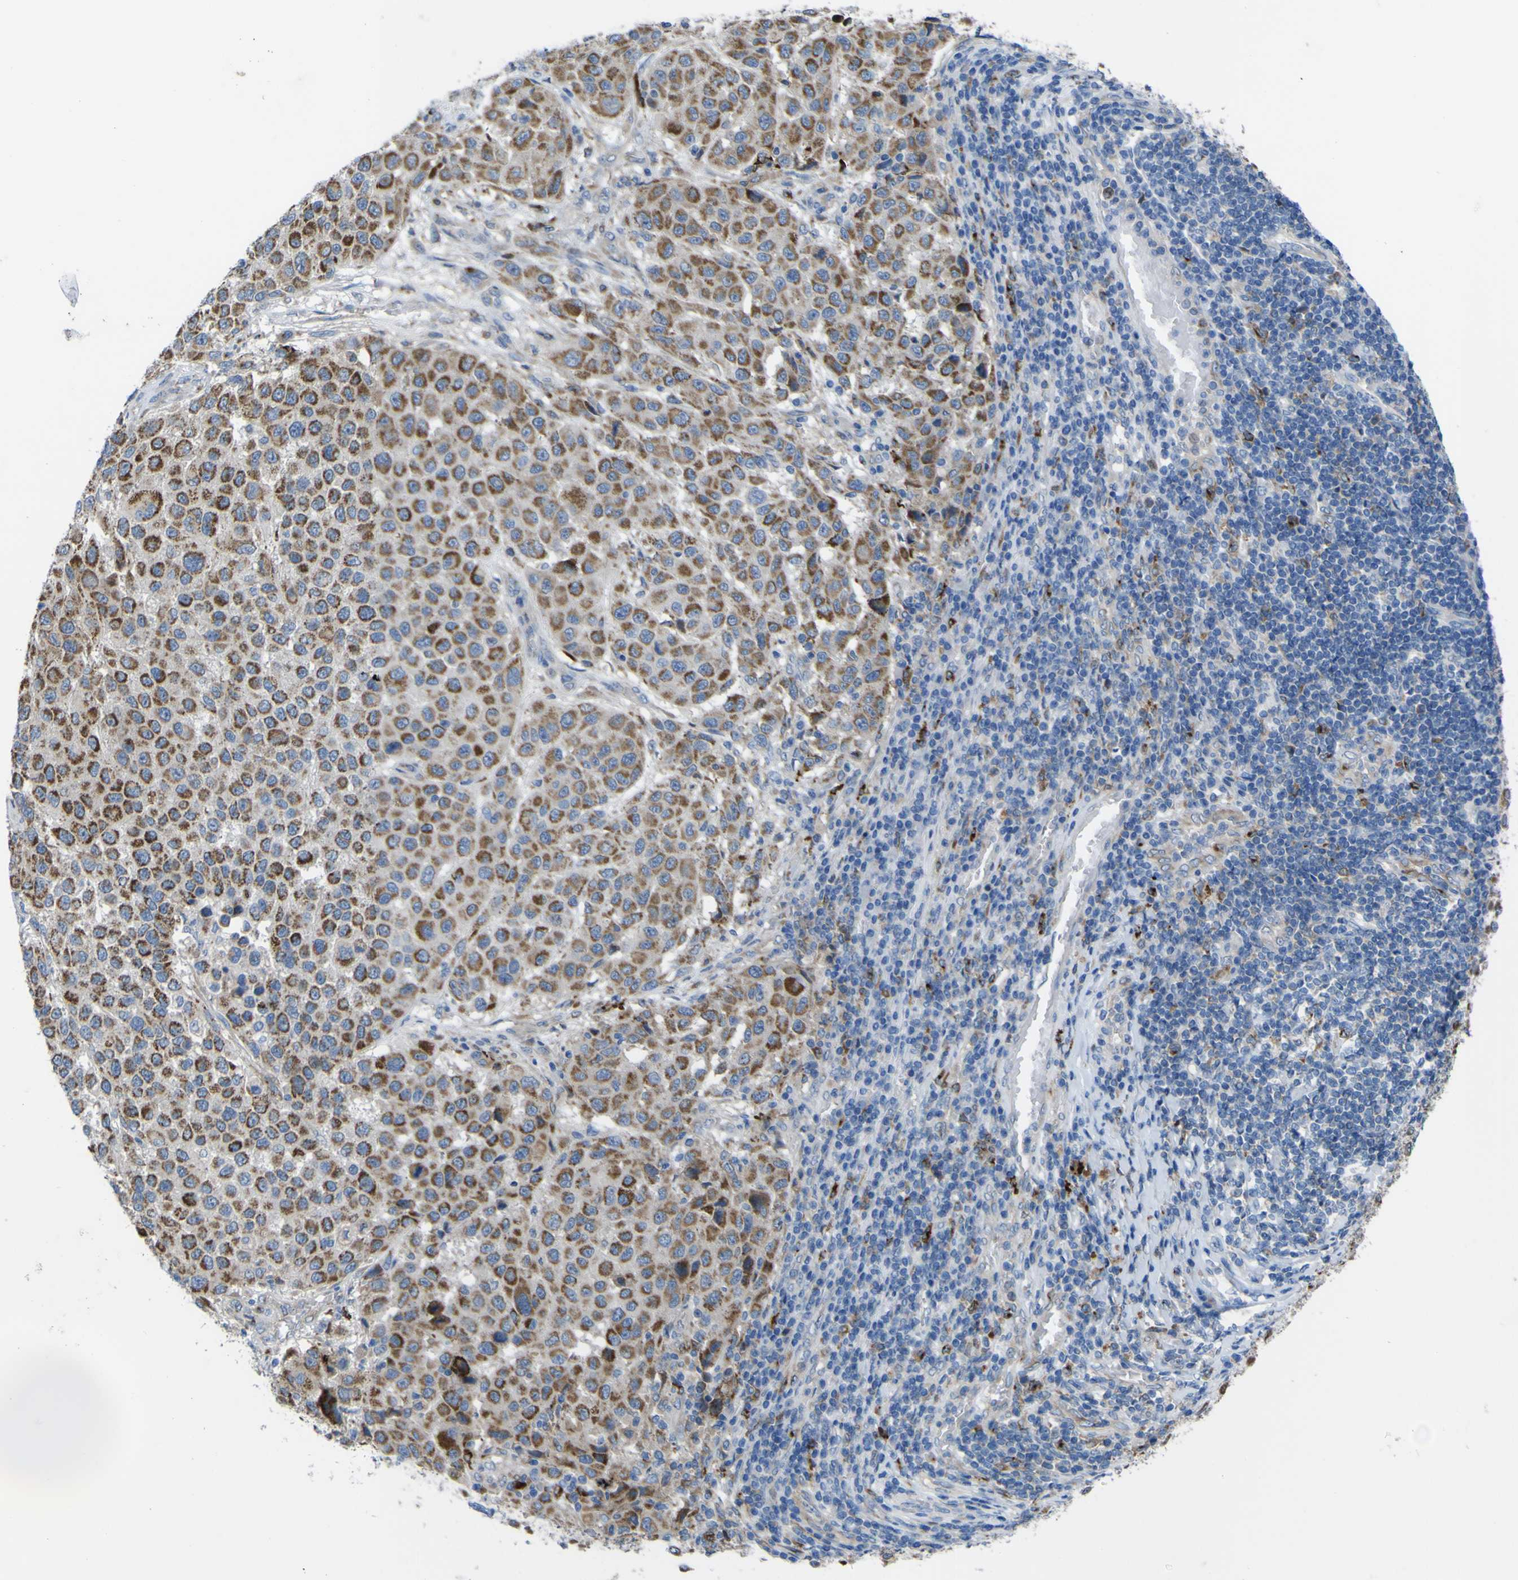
{"staining": {"intensity": "moderate", "quantity": ">75%", "location": "cytoplasmic/membranous"}, "tissue": "melanoma", "cell_type": "Tumor cells", "image_type": "cancer", "snomed": [{"axis": "morphology", "description": "Malignant melanoma, Metastatic site"}, {"axis": "topography", "description": "Lymph node"}], "caption": "A brown stain labels moderate cytoplasmic/membranous expression of a protein in melanoma tumor cells.", "gene": "CST3", "patient": {"sex": "male", "age": 61}}